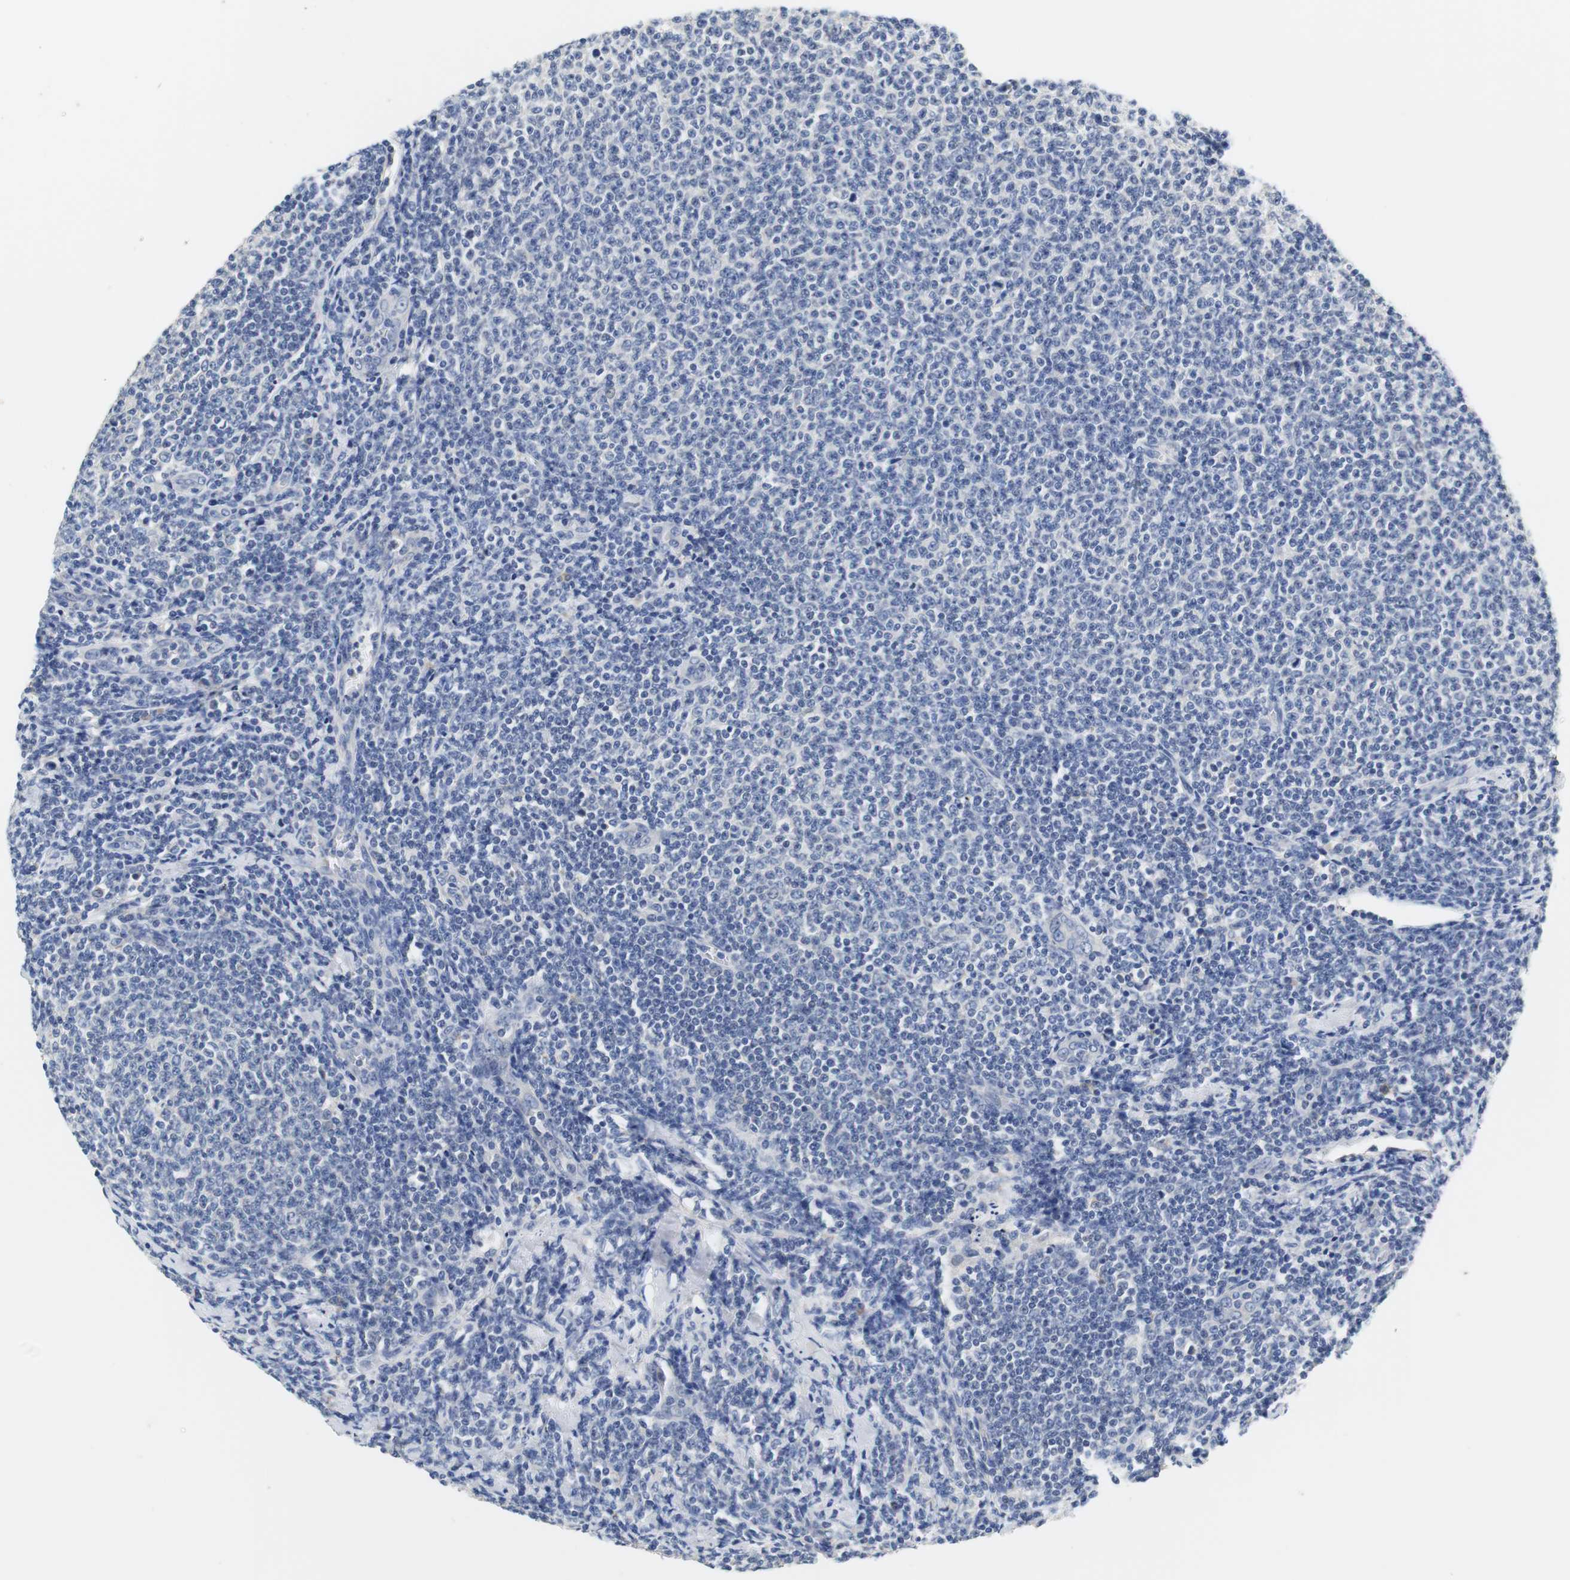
{"staining": {"intensity": "negative", "quantity": "none", "location": "none"}, "tissue": "lymphoma", "cell_type": "Tumor cells", "image_type": "cancer", "snomed": [{"axis": "morphology", "description": "Malignant lymphoma, non-Hodgkin's type, Low grade"}, {"axis": "topography", "description": "Lymph node"}], "caption": "Immunohistochemistry (IHC) of human low-grade malignant lymphoma, non-Hodgkin's type shows no positivity in tumor cells. (DAB immunohistochemistry with hematoxylin counter stain).", "gene": "PCK1", "patient": {"sex": "male", "age": 66}}